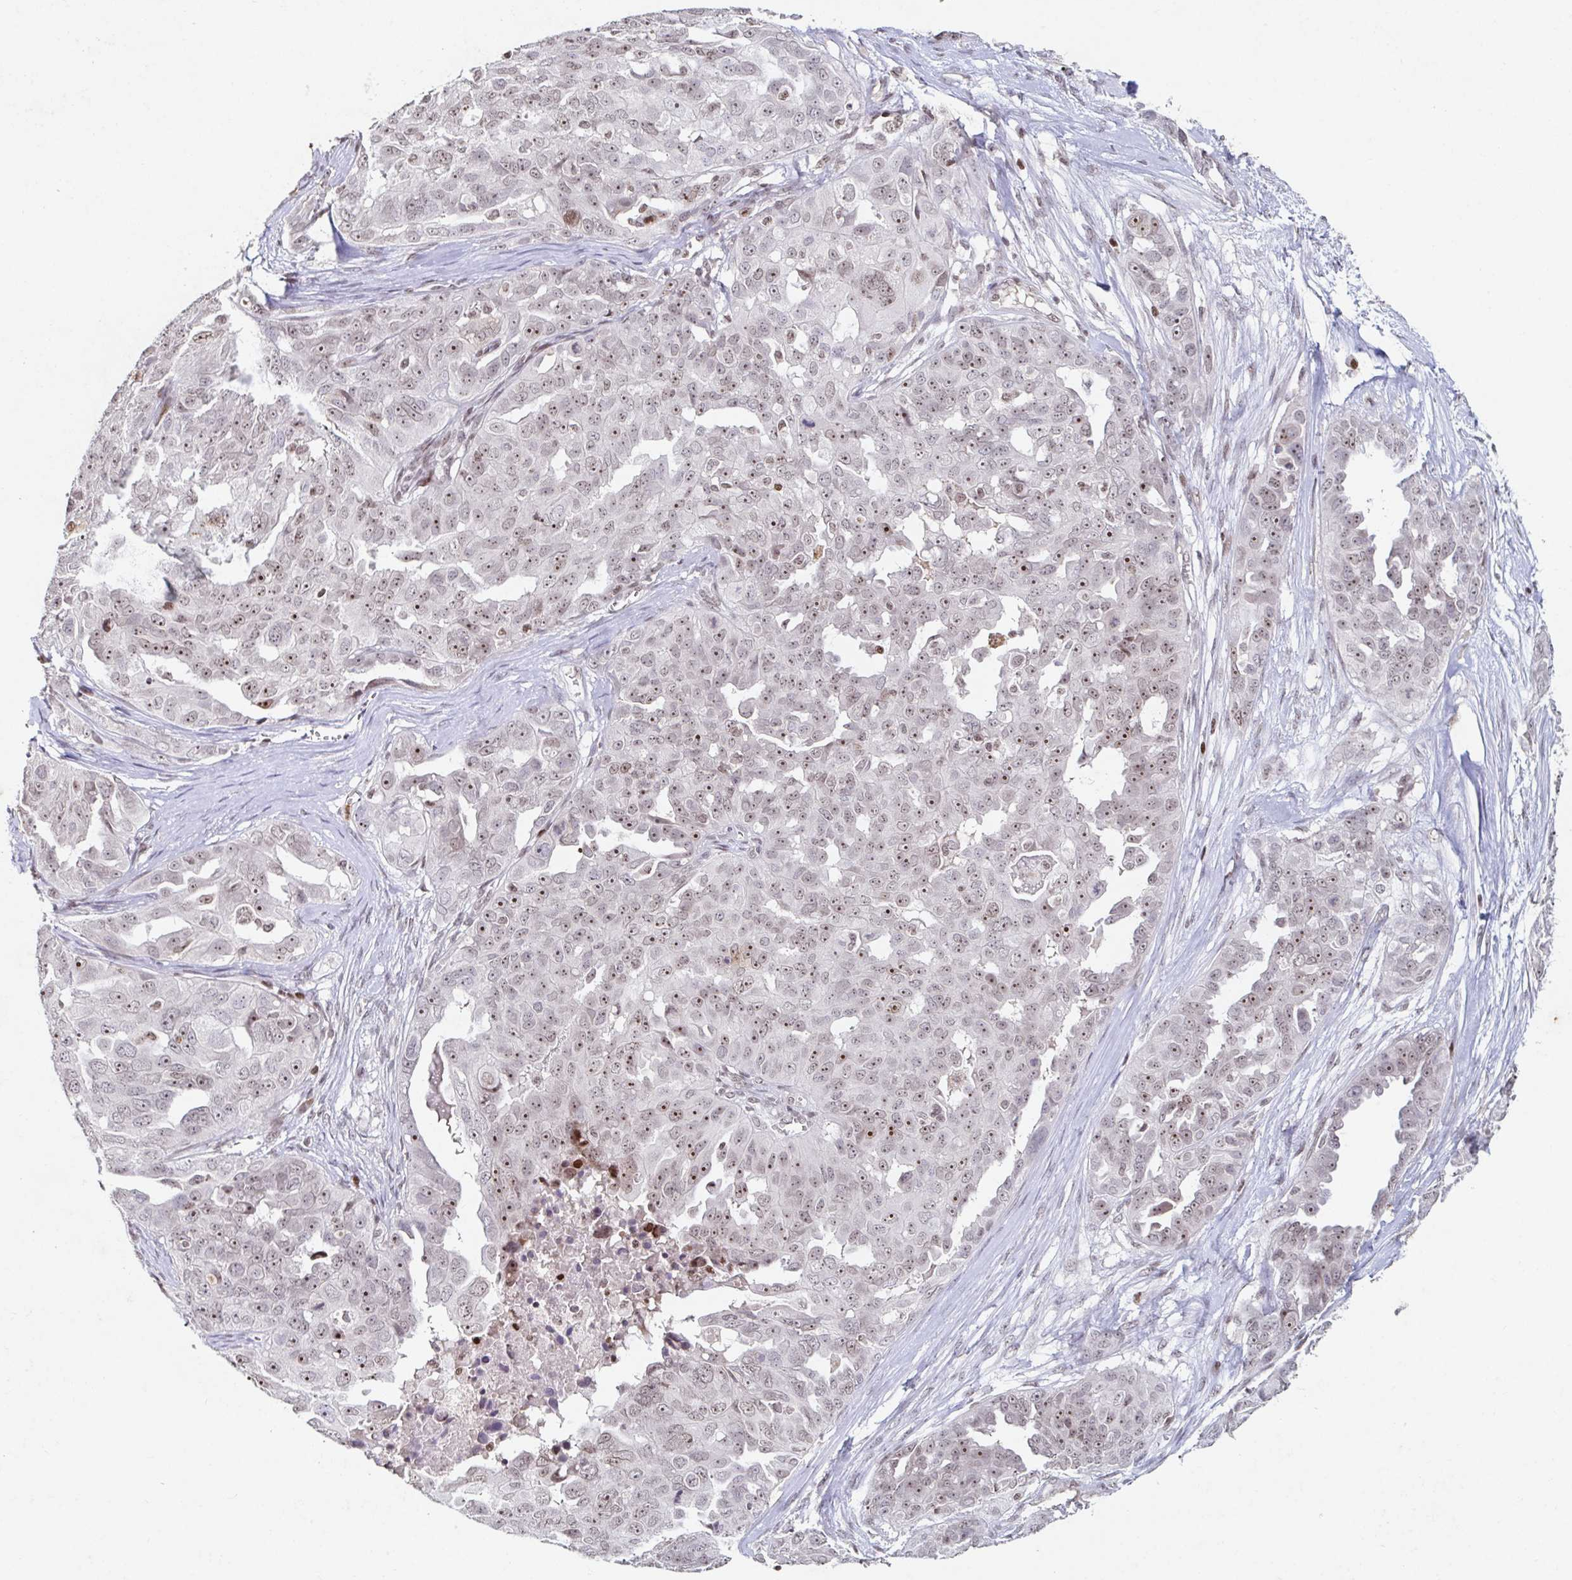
{"staining": {"intensity": "moderate", "quantity": ">75%", "location": "nuclear"}, "tissue": "ovarian cancer", "cell_type": "Tumor cells", "image_type": "cancer", "snomed": [{"axis": "morphology", "description": "Carcinoma, endometroid"}, {"axis": "topography", "description": "Ovary"}], "caption": "Immunohistochemical staining of human ovarian cancer (endometroid carcinoma) reveals medium levels of moderate nuclear staining in approximately >75% of tumor cells.", "gene": "C19orf53", "patient": {"sex": "female", "age": 70}}